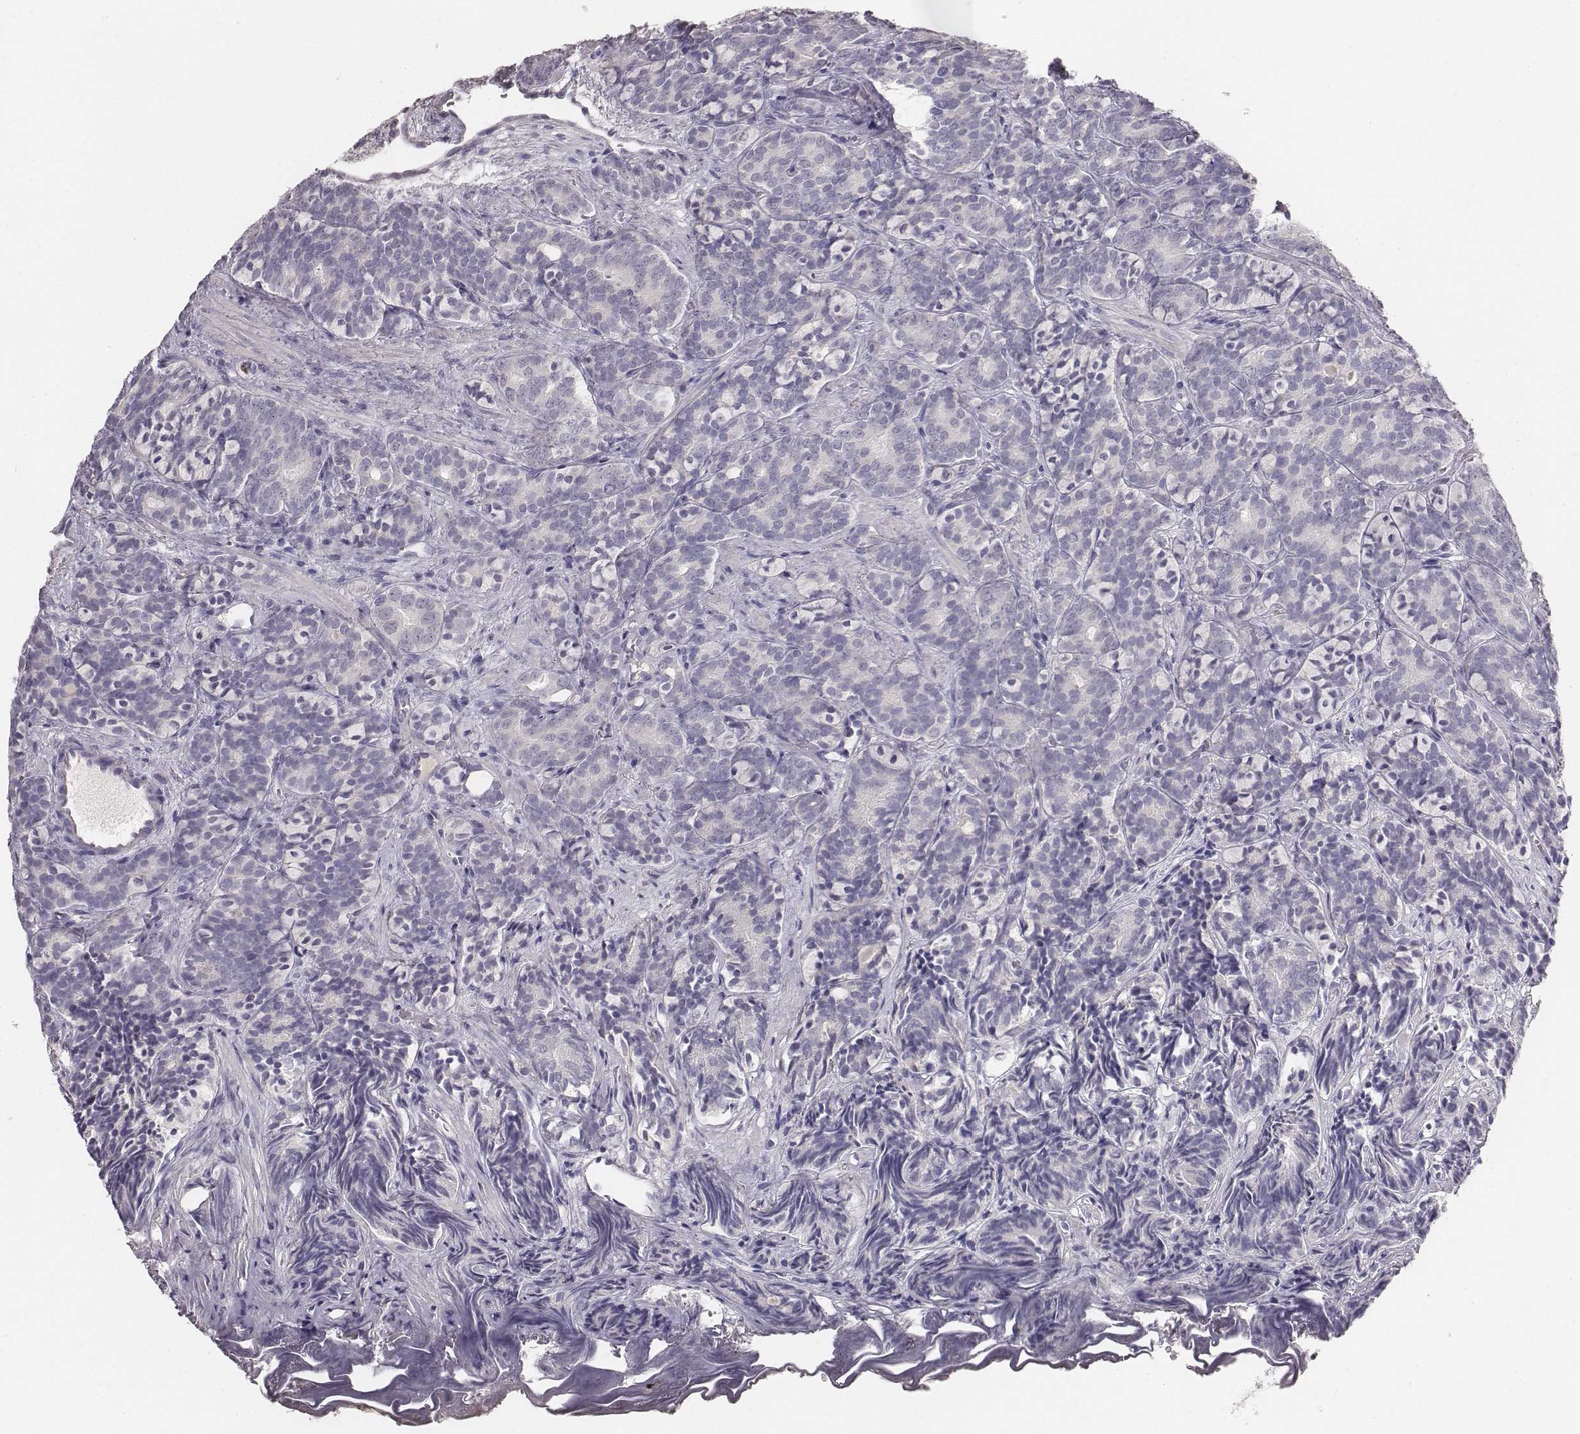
{"staining": {"intensity": "negative", "quantity": "none", "location": "none"}, "tissue": "prostate cancer", "cell_type": "Tumor cells", "image_type": "cancer", "snomed": [{"axis": "morphology", "description": "Adenocarcinoma, High grade"}, {"axis": "topography", "description": "Prostate"}], "caption": "Tumor cells are negative for protein expression in human prostate cancer (high-grade adenocarcinoma). (DAB (3,3'-diaminobenzidine) immunohistochemistry (IHC), high magnification).", "gene": "MYH6", "patient": {"sex": "male", "age": 84}}